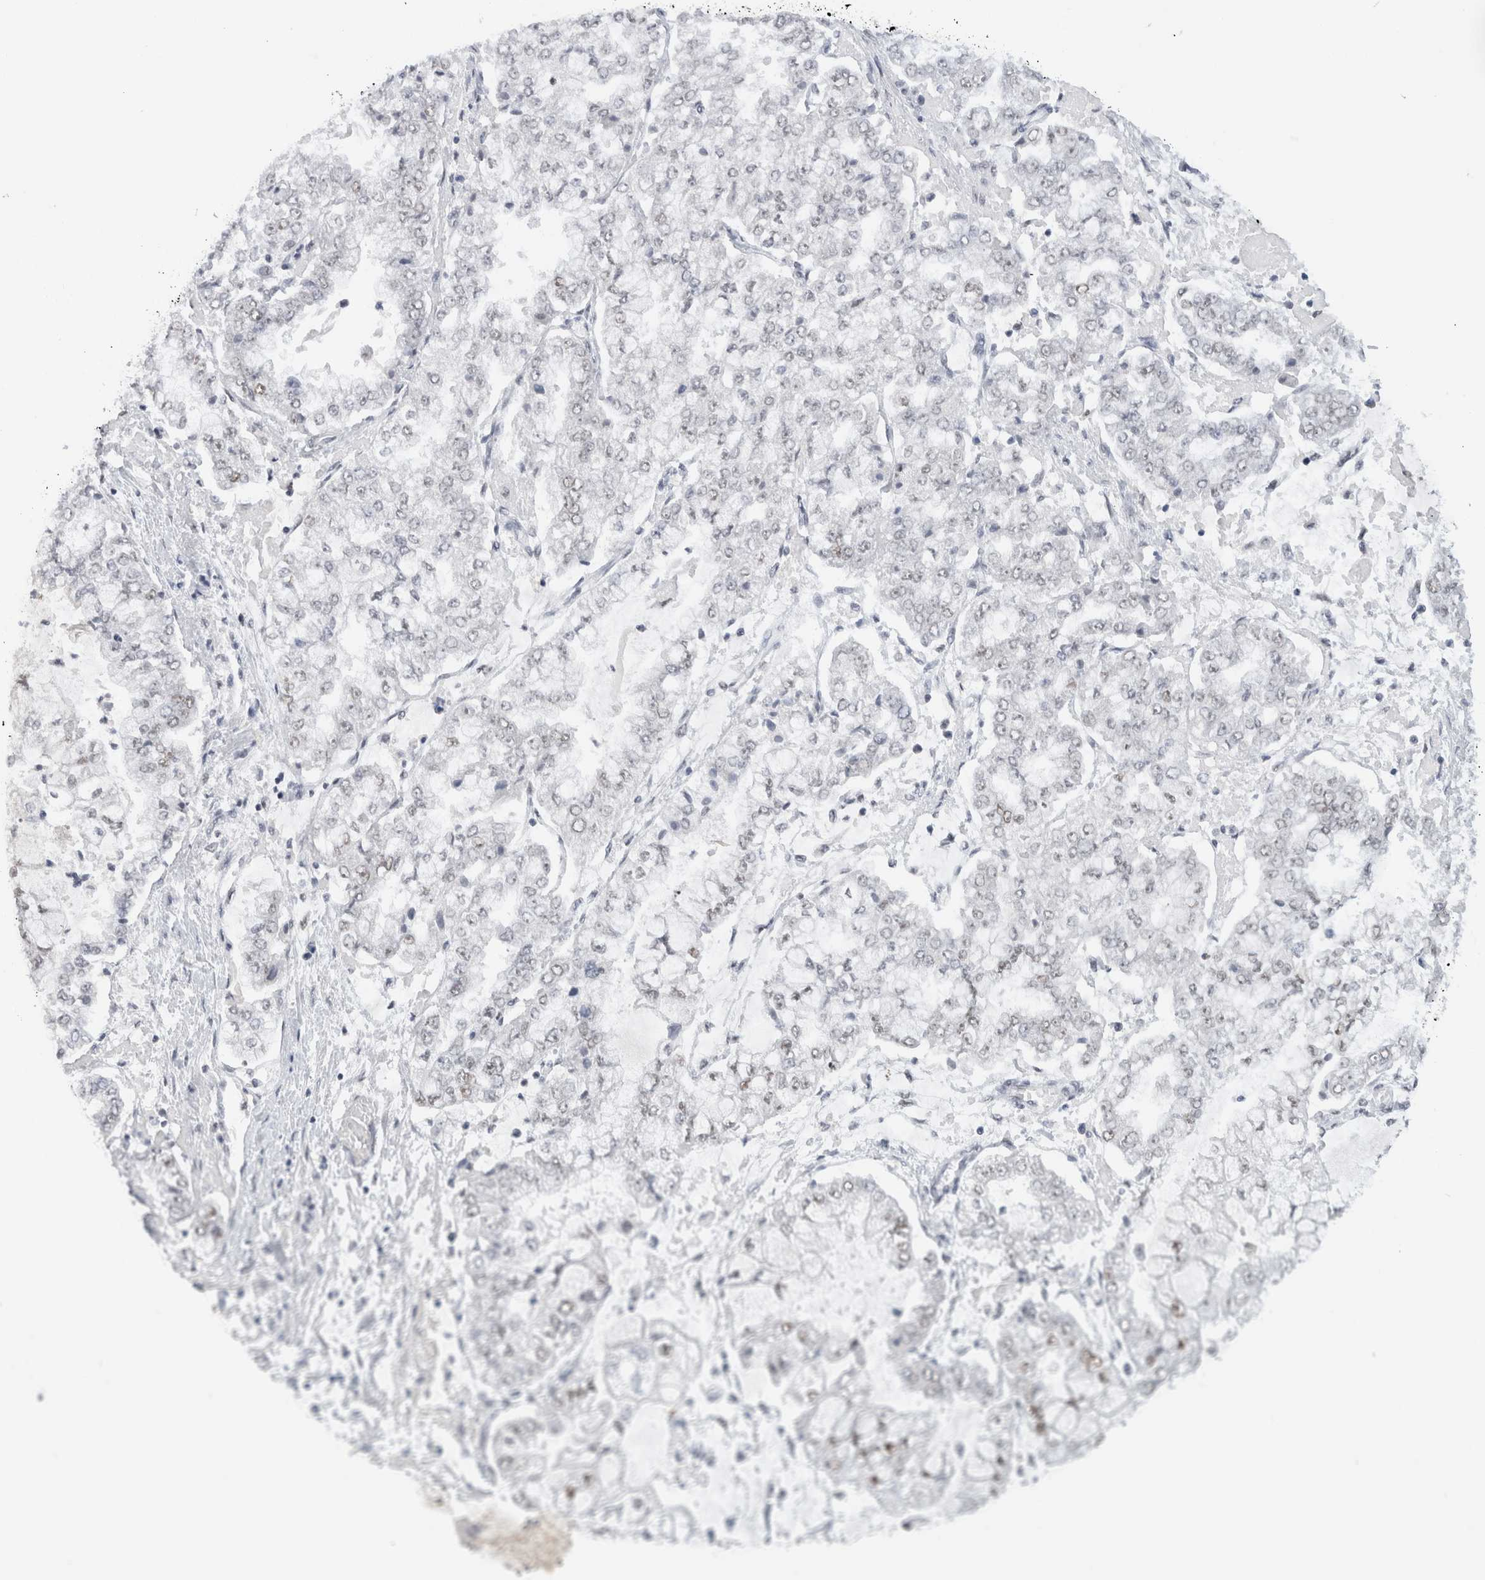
{"staining": {"intensity": "negative", "quantity": "none", "location": "none"}, "tissue": "stomach cancer", "cell_type": "Tumor cells", "image_type": "cancer", "snomed": [{"axis": "morphology", "description": "Adenocarcinoma, NOS"}, {"axis": "topography", "description": "Stomach"}], "caption": "High power microscopy histopathology image of an immunohistochemistry (IHC) micrograph of stomach cancer (adenocarcinoma), revealing no significant expression in tumor cells.", "gene": "COPS7A", "patient": {"sex": "male", "age": 76}}